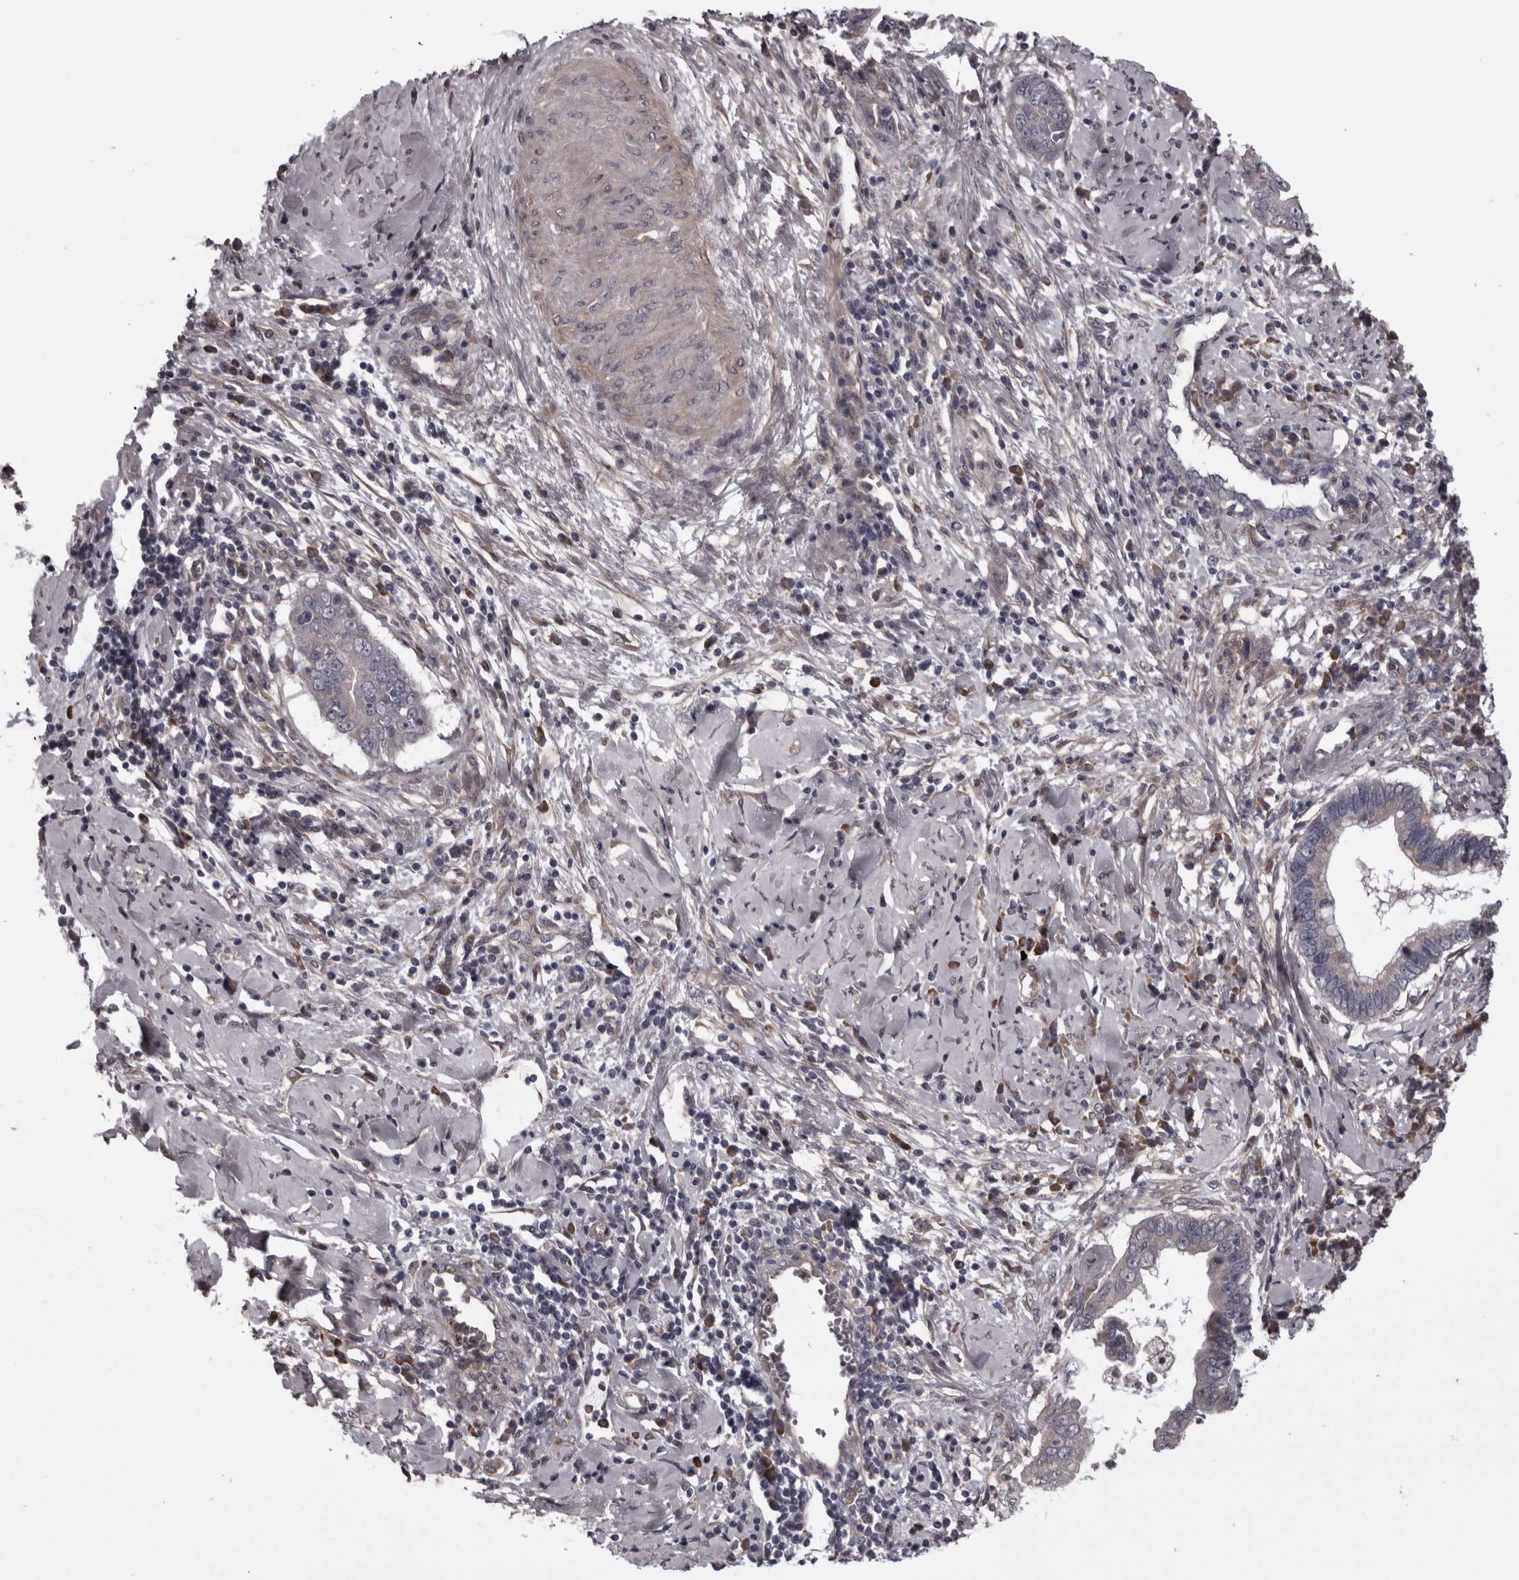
{"staining": {"intensity": "negative", "quantity": "none", "location": "none"}, "tissue": "cervical cancer", "cell_type": "Tumor cells", "image_type": "cancer", "snomed": [{"axis": "morphology", "description": "Adenocarcinoma, NOS"}, {"axis": "topography", "description": "Cervix"}], "caption": "Human cervical cancer stained for a protein using immunohistochemistry displays no staining in tumor cells.", "gene": "RSU1", "patient": {"sex": "female", "age": 44}}